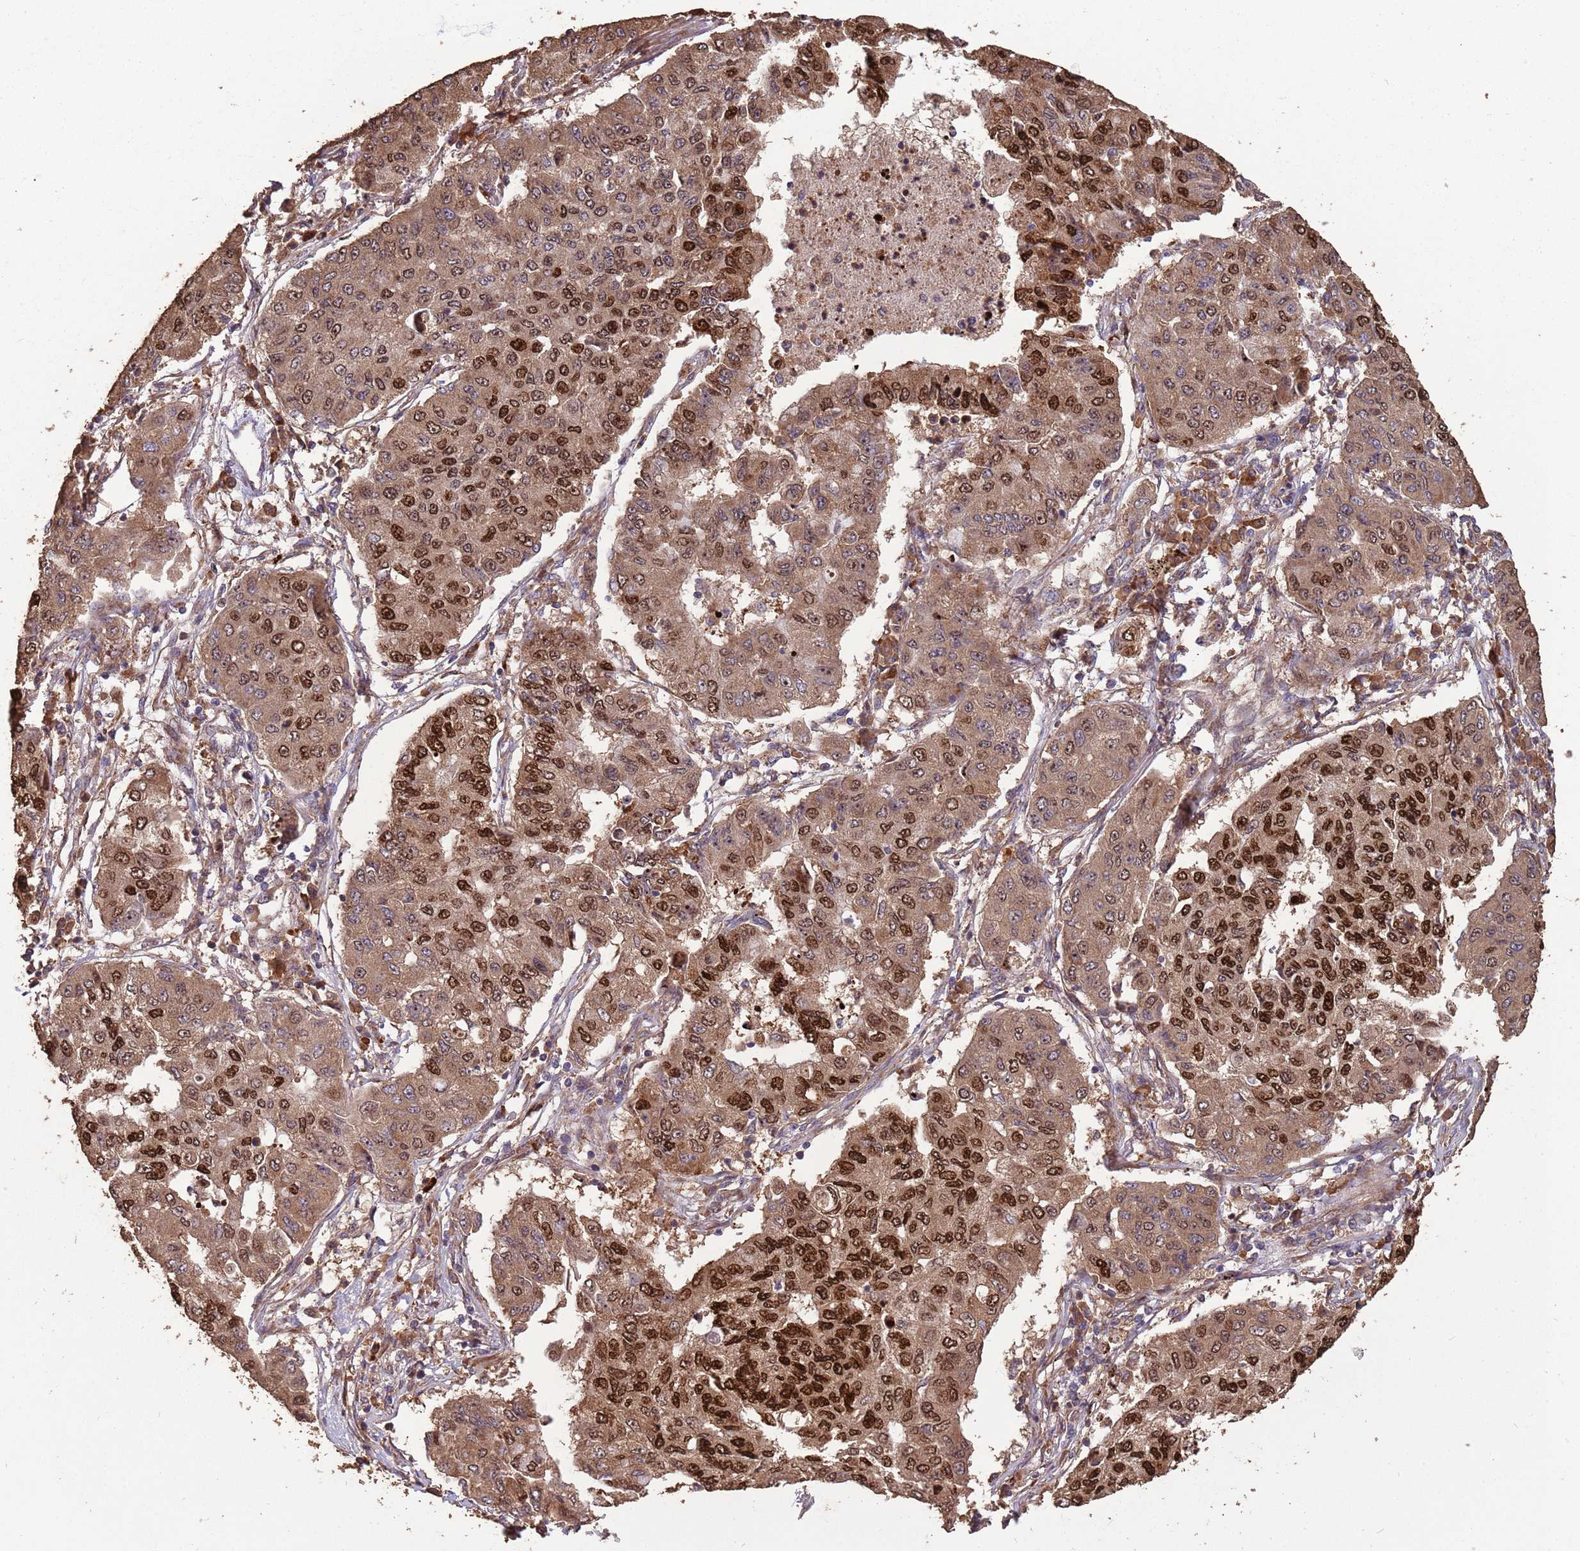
{"staining": {"intensity": "strong", "quantity": "25%-75%", "location": "cytoplasmic/membranous,nuclear"}, "tissue": "lung cancer", "cell_type": "Tumor cells", "image_type": "cancer", "snomed": [{"axis": "morphology", "description": "Squamous cell carcinoma, NOS"}, {"axis": "topography", "description": "Lung"}], "caption": "Strong cytoplasmic/membranous and nuclear protein positivity is seen in approximately 25%-75% of tumor cells in lung cancer (squamous cell carcinoma). (DAB IHC, brown staining for protein, blue staining for nuclei).", "gene": "ZNF428", "patient": {"sex": "male", "age": 74}}